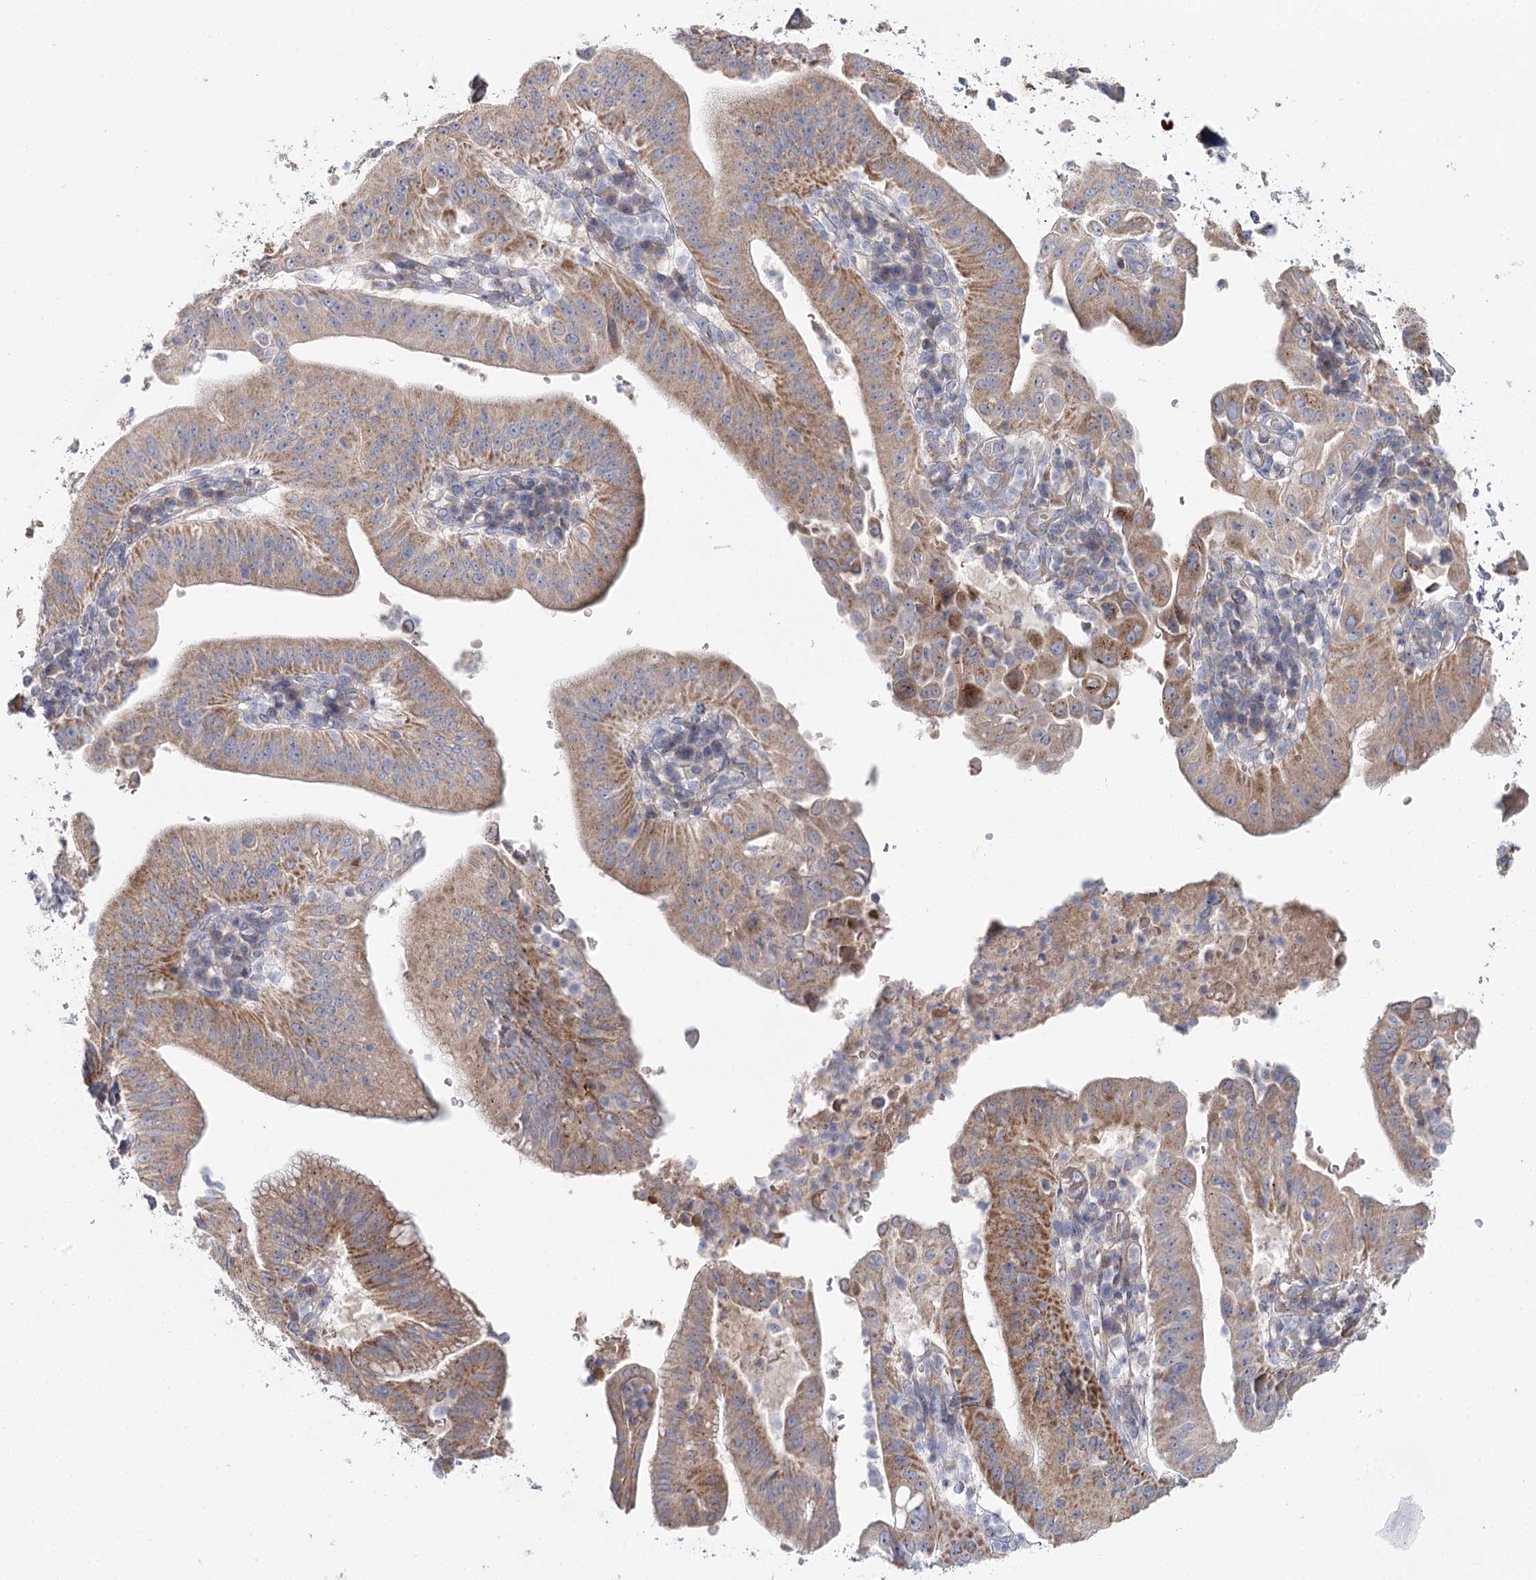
{"staining": {"intensity": "moderate", "quantity": ">75%", "location": "cytoplasmic/membranous"}, "tissue": "pancreatic cancer", "cell_type": "Tumor cells", "image_type": "cancer", "snomed": [{"axis": "morphology", "description": "Adenocarcinoma, NOS"}, {"axis": "topography", "description": "Pancreas"}], "caption": "Immunohistochemical staining of human pancreatic cancer displays moderate cytoplasmic/membranous protein positivity in about >75% of tumor cells.", "gene": "ARHGAP44", "patient": {"sex": "male", "age": 68}}